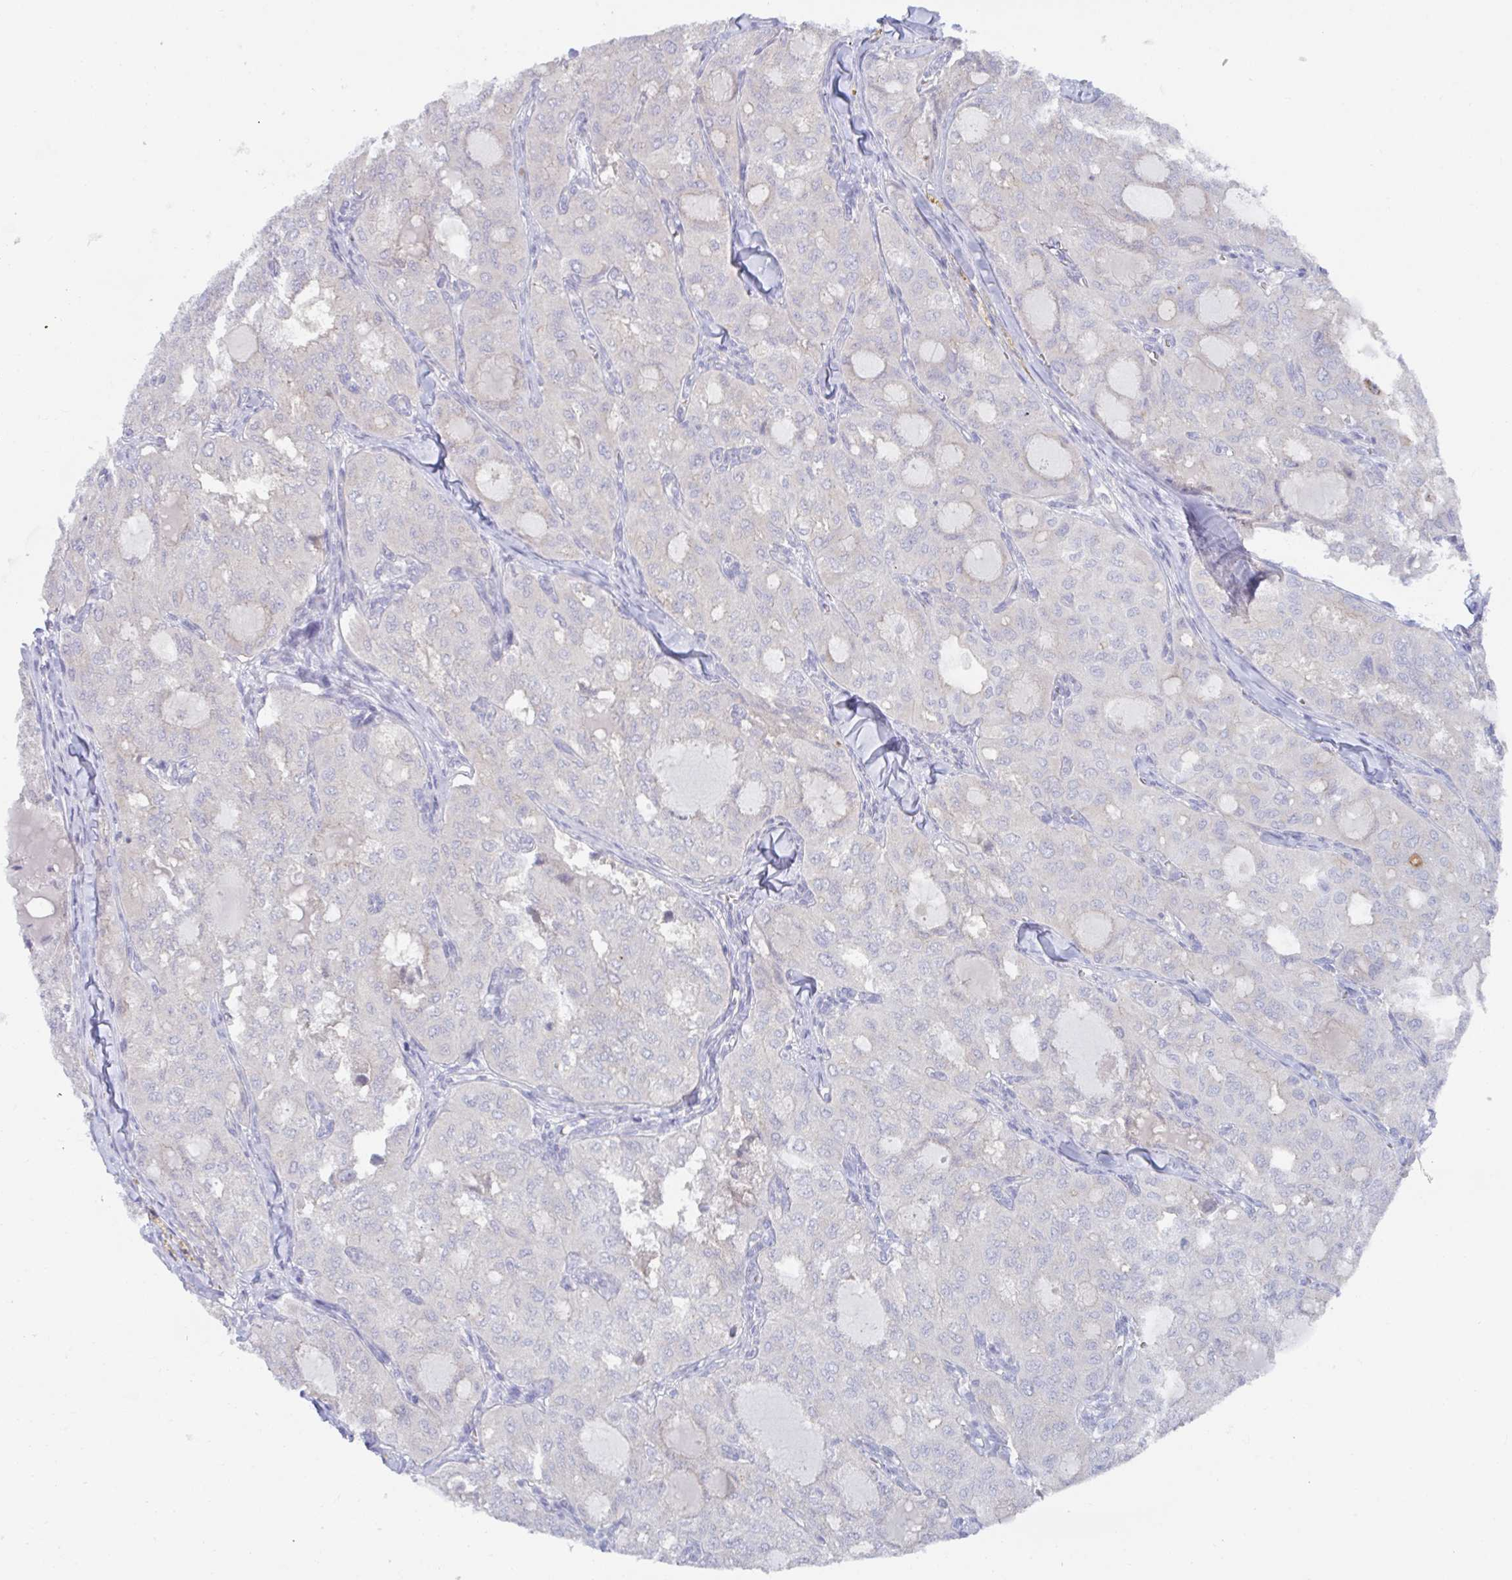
{"staining": {"intensity": "negative", "quantity": "none", "location": "none"}, "tissue": "thyroid cancer", "cell_type": "Tumor cells", "image_type": "cancer", "snomed": [{"axis": "morphology", "description": "Follicular adenoma carcinoma, NOS"}, {"axis": "topography", "description": "Thyroid gland"}], "caption": "This is an immunohistochemistry histopathology image of human thyroid follicular adenoma carcinoma. There is no staining in tumor cells.", "gene": "KCNK5", "patient": {"sex": "male", "age": 75}}